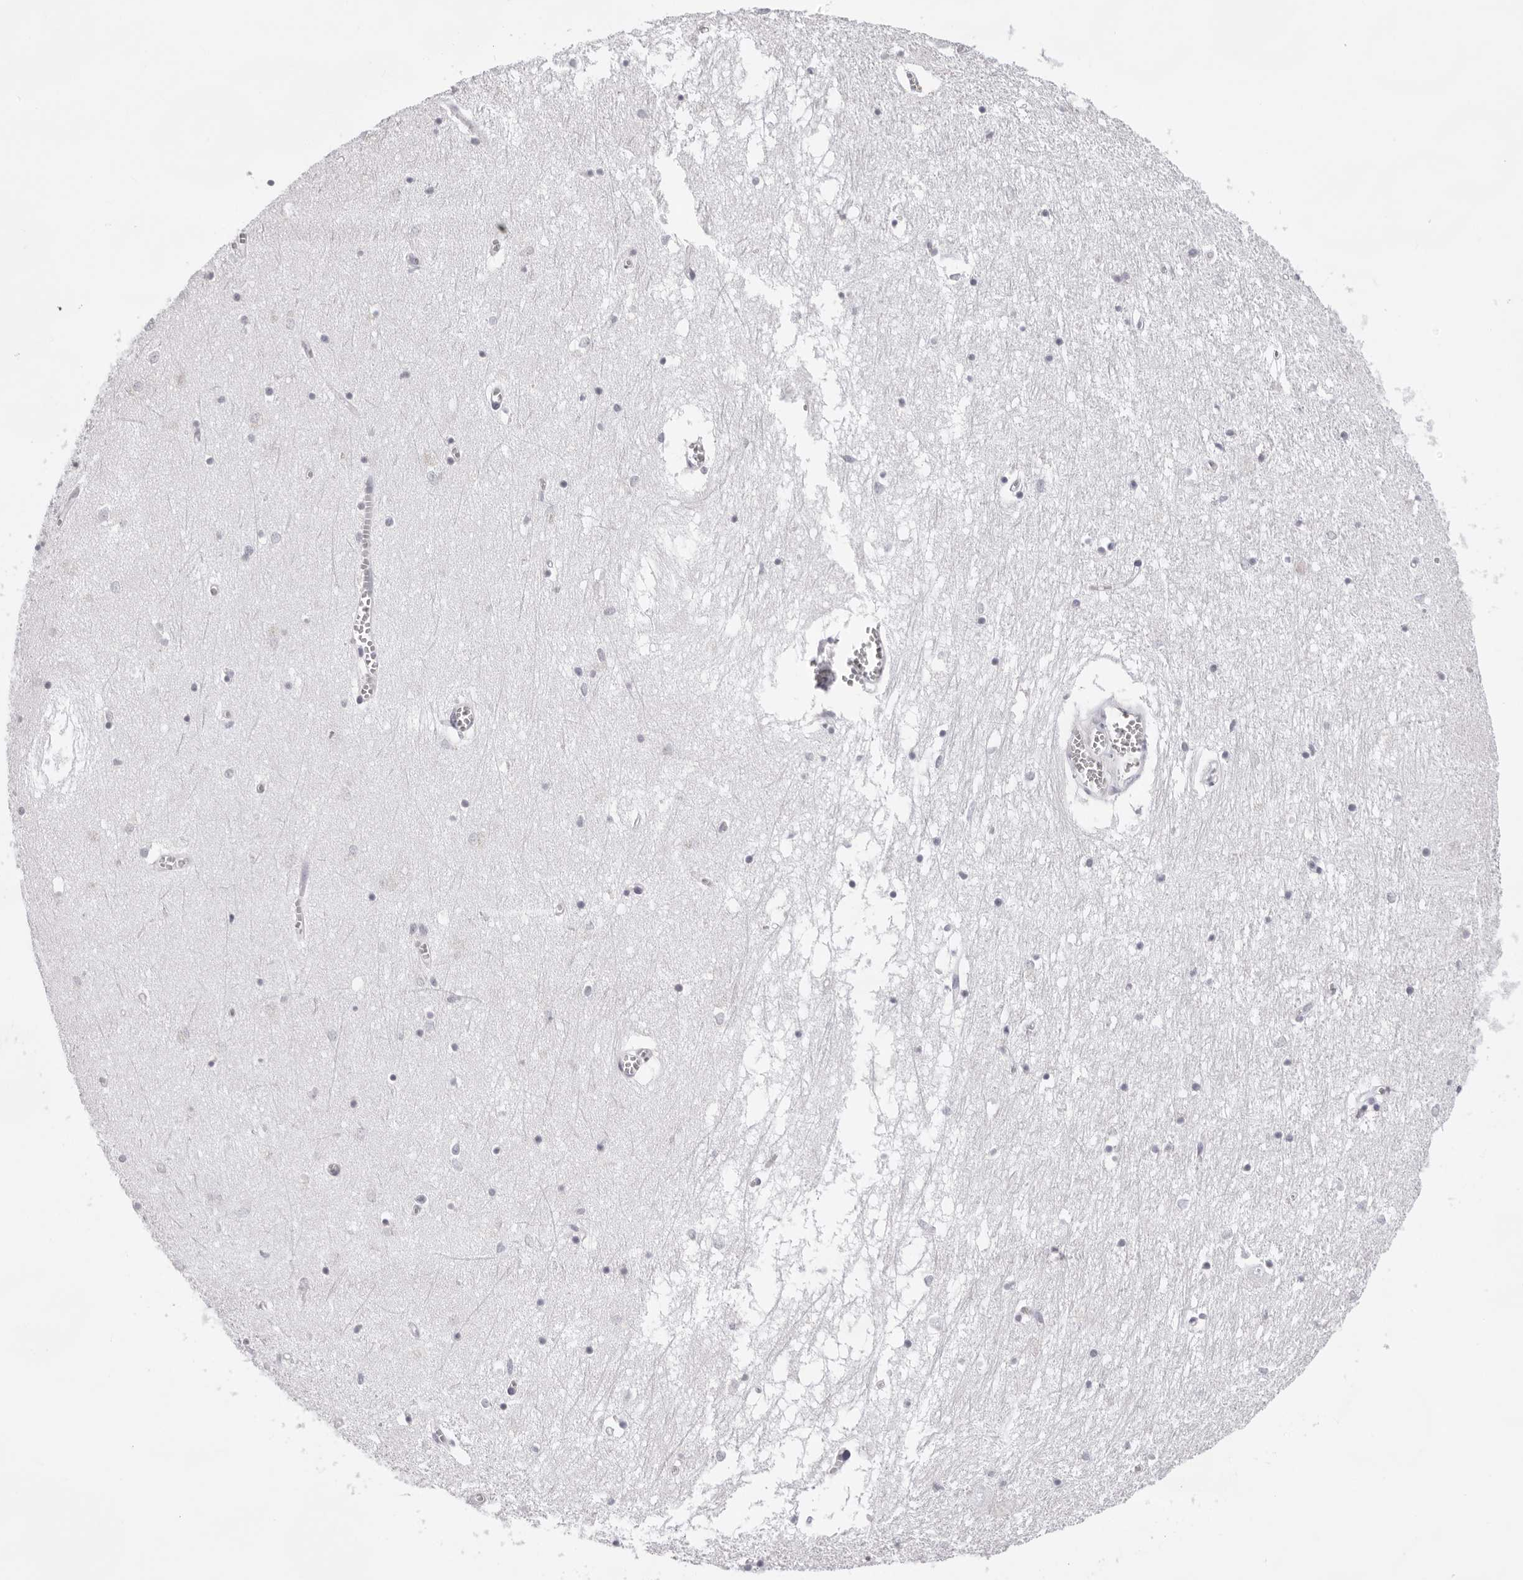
{"staining": {"intensity": "negative", "quantity": "none", "location": "none"}, "tissue": "hippocampus", "cell_type": "Glial cells", "image_type": "normal", "snomed": [{"axis": "morphology", "description": "Normal tissue, NOS"}, {"axis": "topography", "description": "Hippocampus"}], "caption": "High magnification brightfield microscopy of normal hippocampus stained with DAB (brown) and counterstained with hematoxylin (blue): glial cells show no significant expression.", "gene": "SMIM2", "patient": {"sex": "male", "age": 70}}